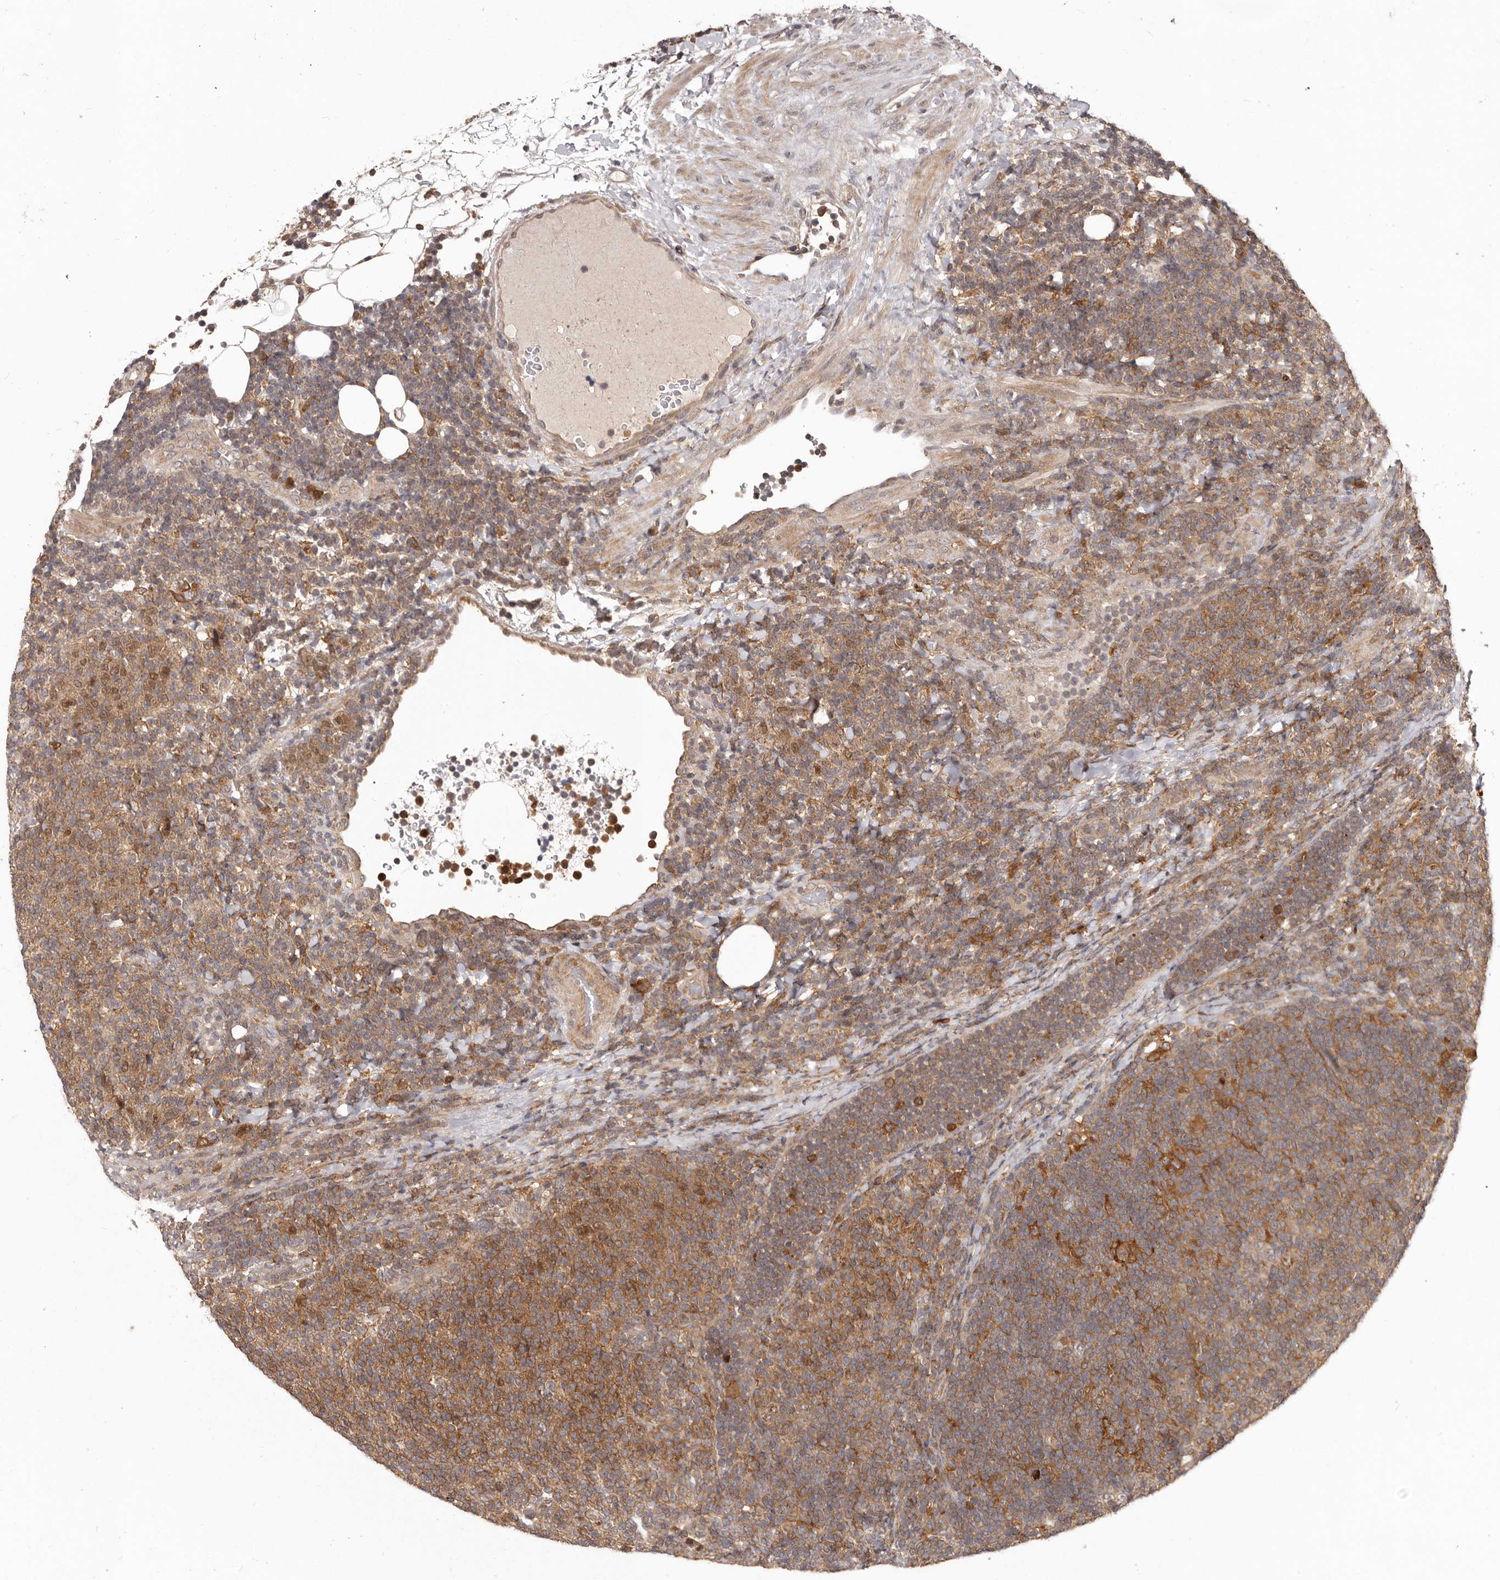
{"staining": {"intensity": "strong", "quantity": "25%-75%", "location": "cytoplasmic/membranous"}, "tissue": "lymphoma", "cell_type": "Tumor cells", "image_type": "cancer", "snomed": [{"axis": "morphology", "description": "Malignant lymphoma, non-Hodgkin's type, Low grade"}, {"axis": "topography", "description": "Lymph node"}], "caption": "IHC histopathology image of neoplastic tissue: malignant lymphoma, non-Hodgkin's type (low-grade) stained using immunohistochemistry (IHC) exhibits high levels of strong protein expression localized specifically in the cytoplasmic/membranous of tumor cells, appearing as a cytoplasmic/membranous brown color.", "gene": "RNF187", "patient": {"sex": "male", "age": 66}}